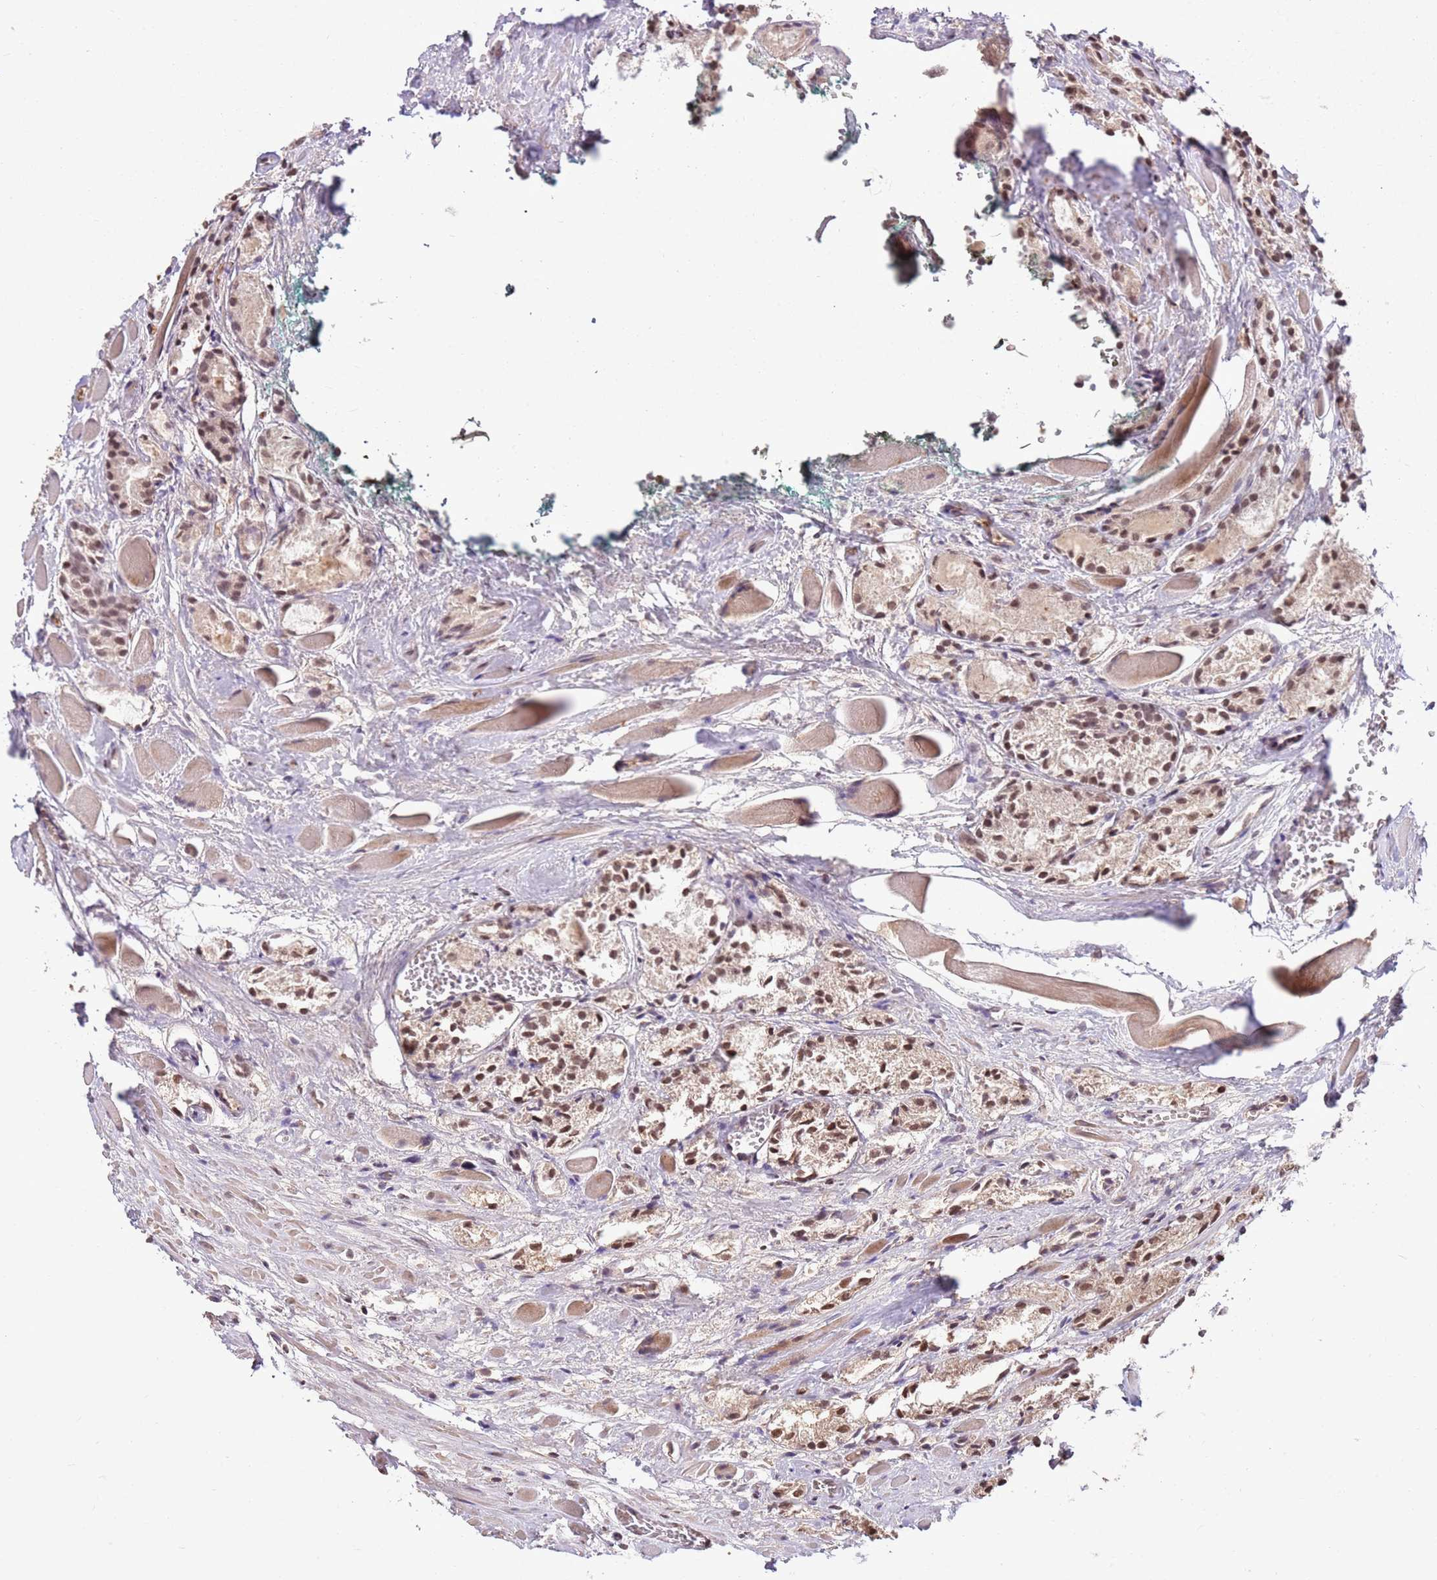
{"staining": {"intensity": "moderate", "quantity": ">75%", "location": "nuclear"}, "tissue": "prostate cancer", "cell_type": "Tumor cells", "image_type": "cancer", "snomed": [{"axis": "morphology", "description": "Adenocarcinoma, Low grade"}, {"axis": "topography", "description": "Prostate"}], "caption": "A photomicrograph of prostate cancer (low-grade adenocarcinoma) stained for a protein exhibits moderate nuclear brown staining in tumor cells.", "gene": "ZBTB12", "patient": {"sex": "male", "age": 67}}